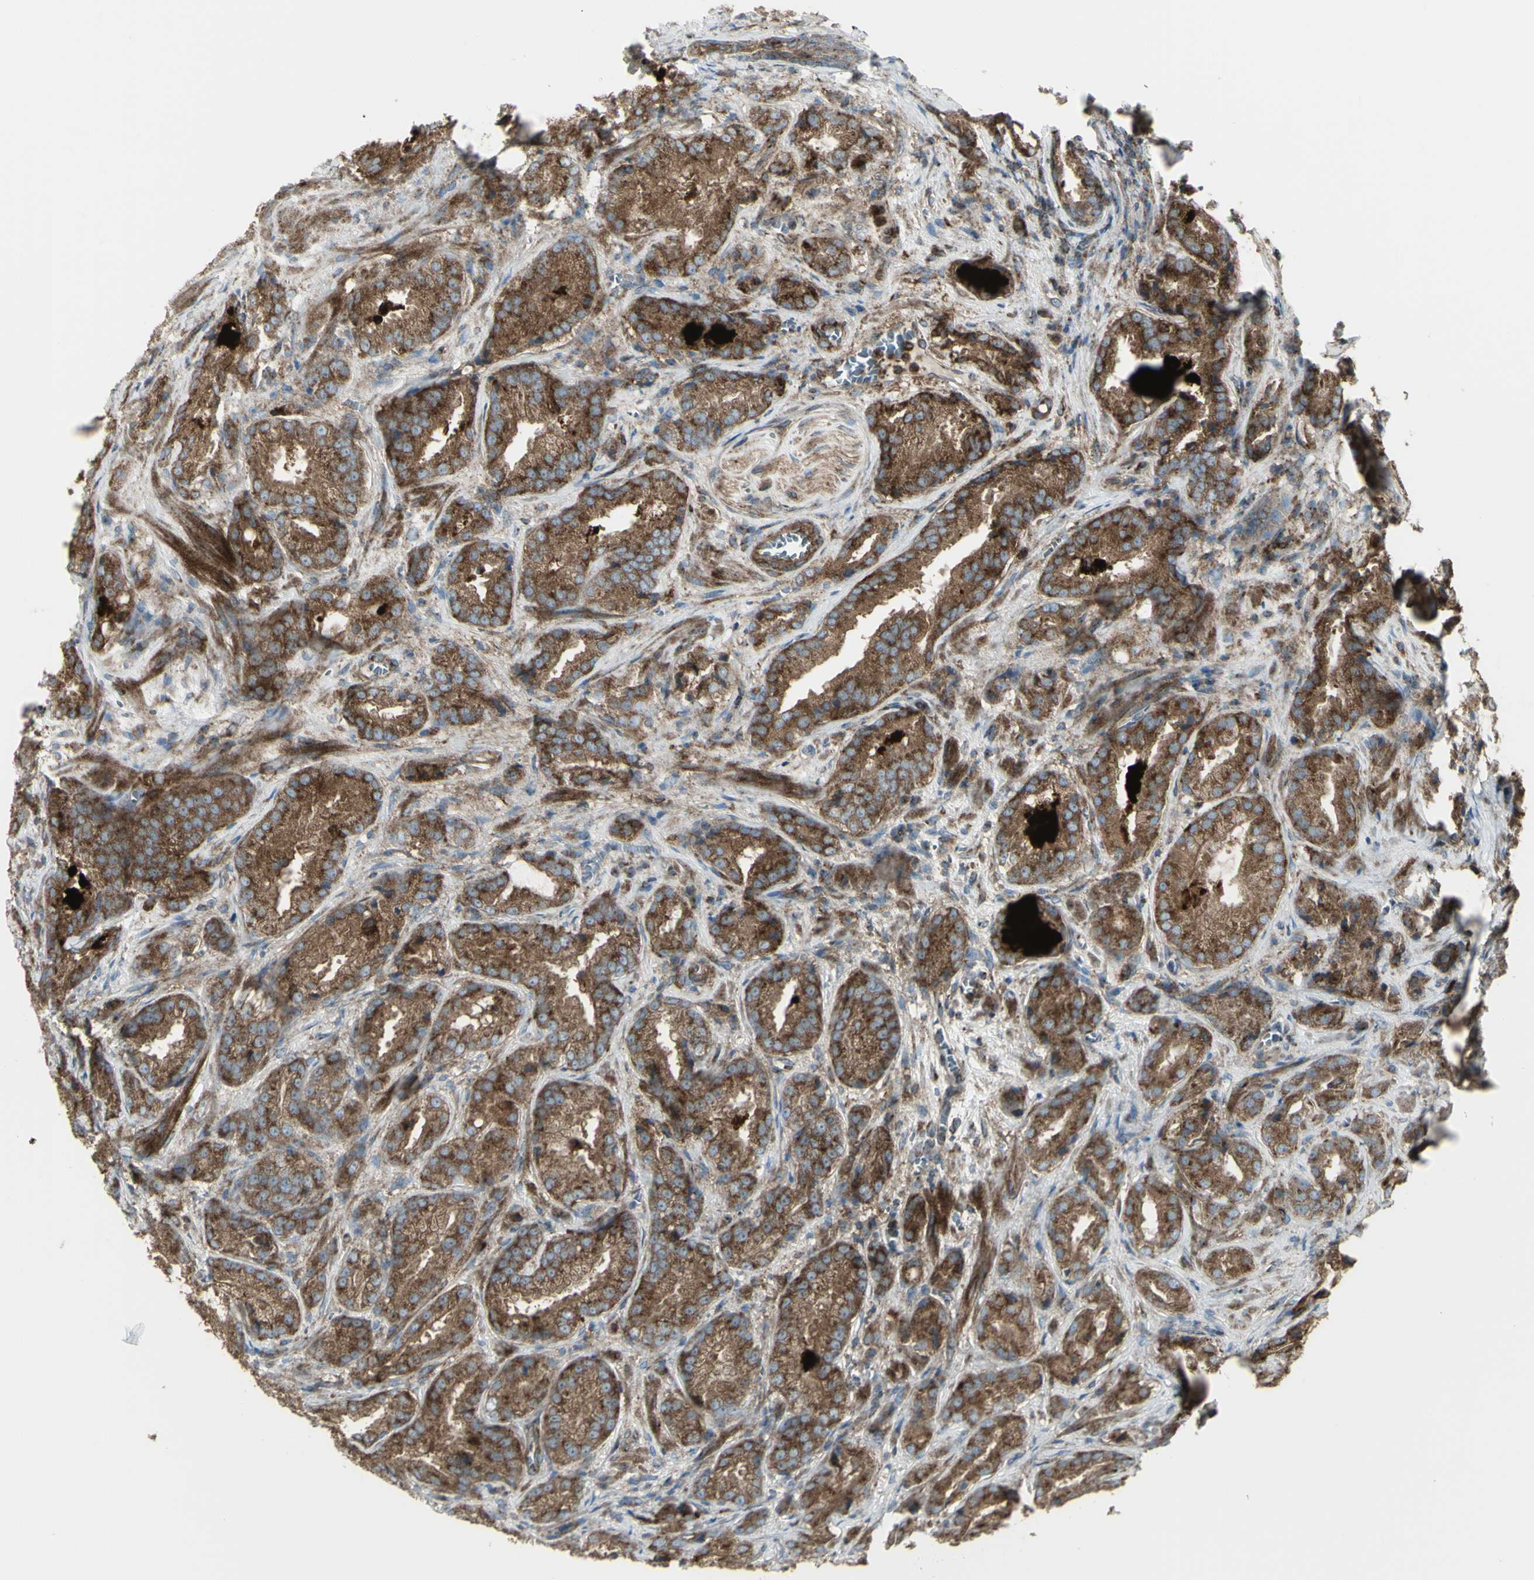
{"staining": {"intensity": "strong", "quantity": ">75%", "location": "cytoplasmic/membranous"}, "tissue": "prostate cancer", "cell_type": "Tumor cells", "image_type": "cancer", "snomed": [{"axis": "morphology", "description": "Adenocarcinoma, High grade"}, {"axis": "topography", "description": "Prostate"}], "caption": "Prostate cancer (high-grade adenocarcinoma) was stained to show a protein in brown. There is high levels of strong cytoplasmic/membranous expression in approximately >75% of tumor cells. Immunohistochemistry (ihc) stains the protein in brown and the nuclei are stained blue.", "gene": "NAPA", "patient": {"sex": "male", "age": 64}}